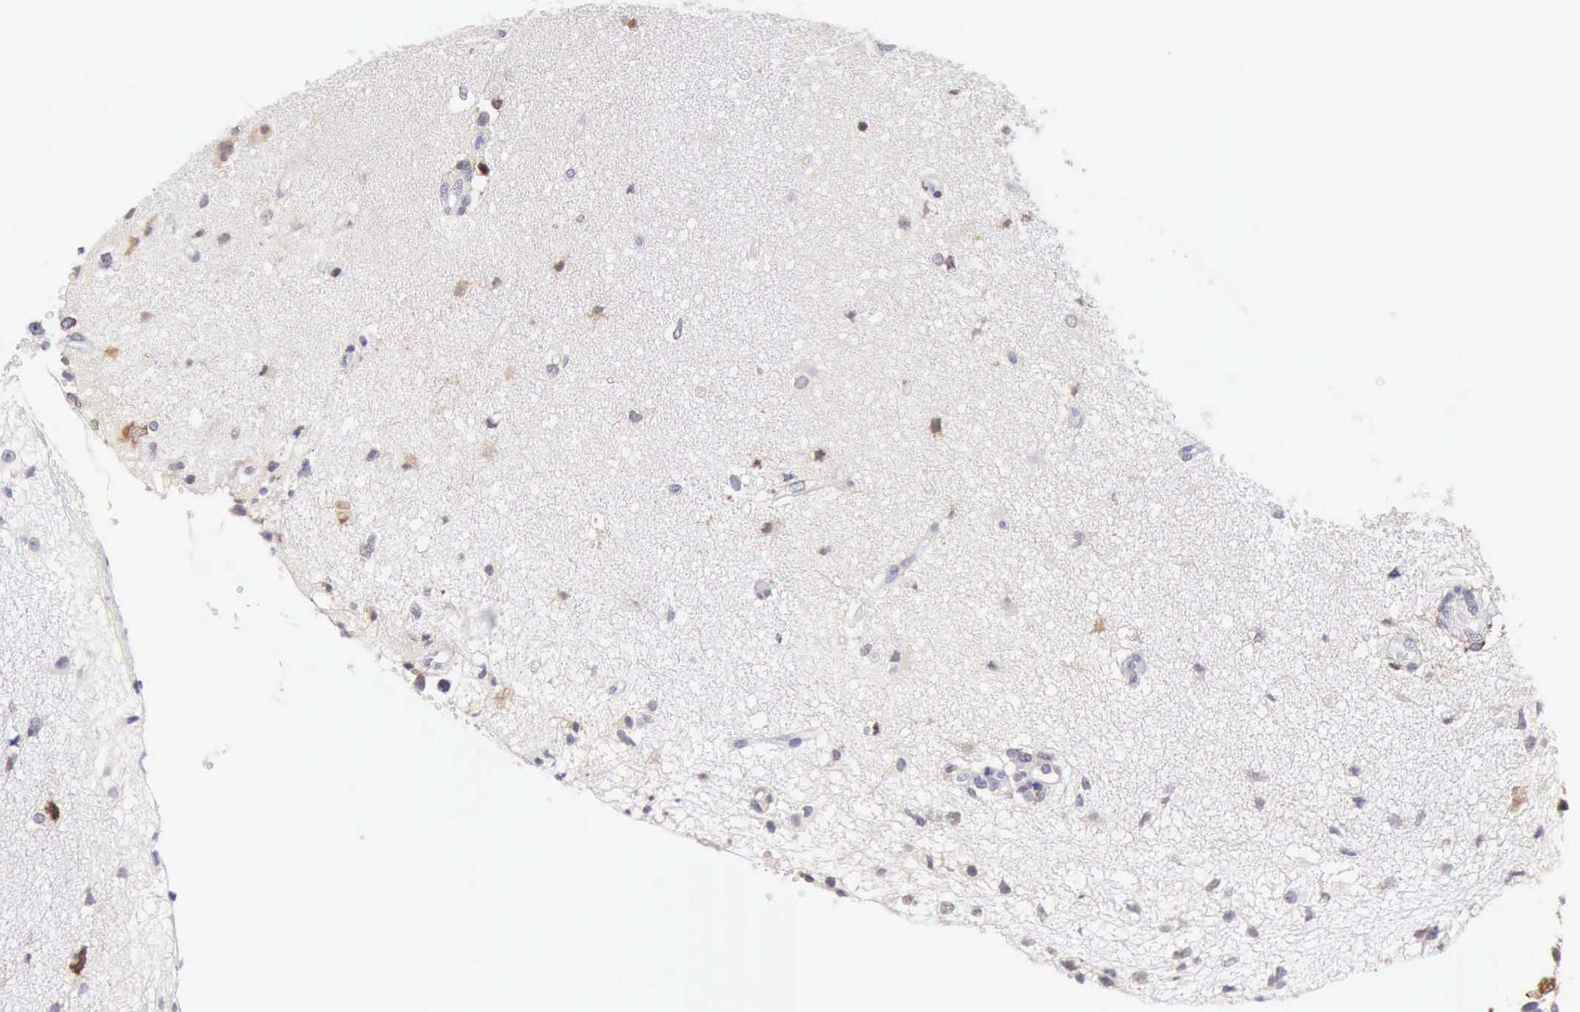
{"staining": {"intensity": "negative", "quantity": "none", "location": "none"}, "tissue": "glioma", "cell_type": "Tumor cells", "image_type": "cancer", "snomed": [{"axis": "morphology", "description": "Glioma, malignant, High grade"}, {"axis": "topography", "description": "Brain"}], "caption": "The histopathology image reveals no significant positivity in tumor cells of malignant glioma (high-grade).", "gene": "RNASE1", "patient": {"sex": "male", "age": 66}}